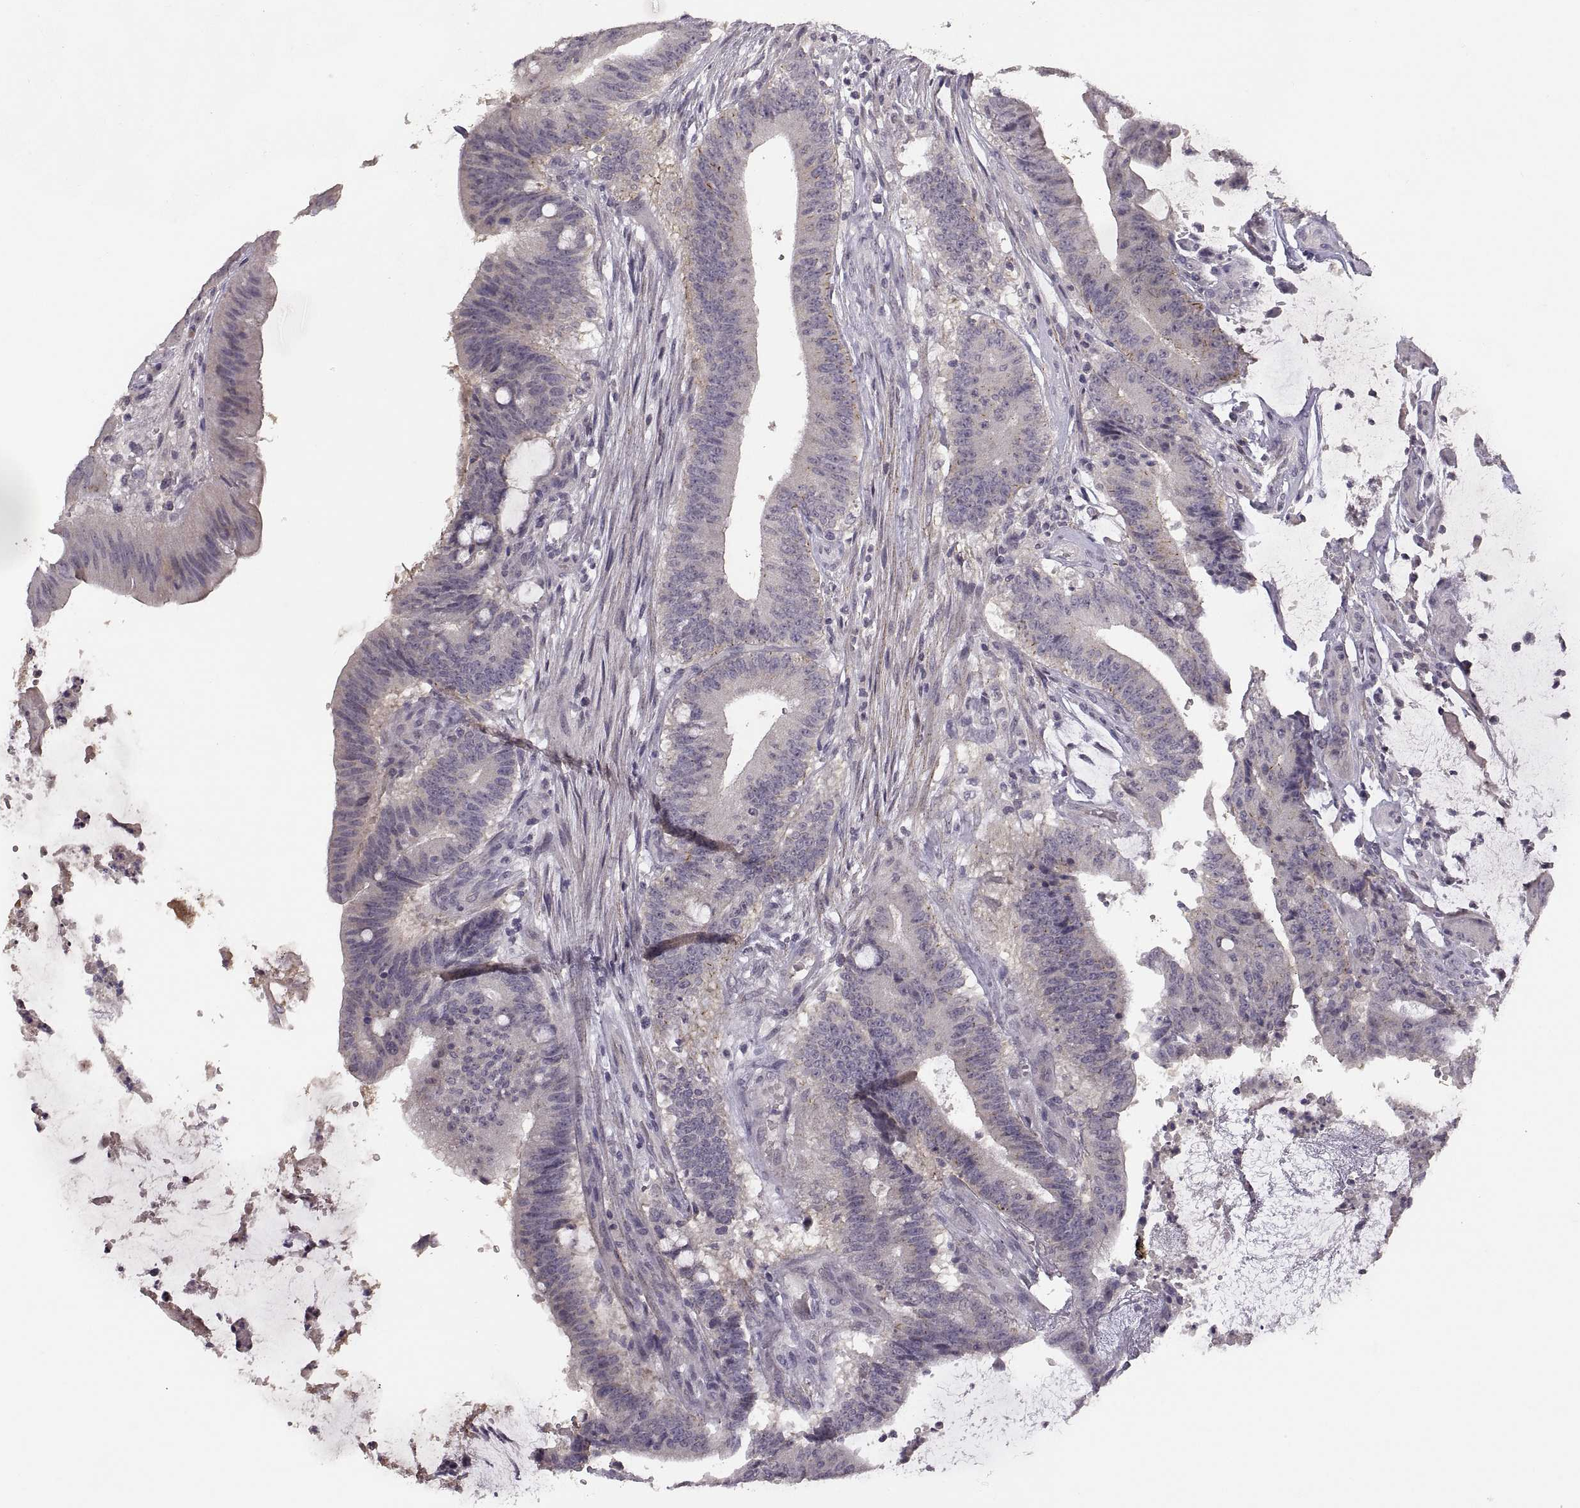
{"staining": {"intensity": "moderate", "quantity": "<25%", "location": "cytoplasmic/membranous"}, "tissue": "colorectal cancer", "cell_type": "Tumor cells", "image_type": "cancer", "snomed": [{"axis": "morphology", "description": "Adenocarcinoma, NOS"}, {"axis": "topography", "description": "Colon"}], "caption": "Adenocarcinoma (colorectal) was stained to show a protein in brown. There is low levels of moderate cytoplasmic/membranous positivity in approximately <25% of tumor cells.", "gene": "CDH2", "patient": {"sex": "female", "age": 43}}